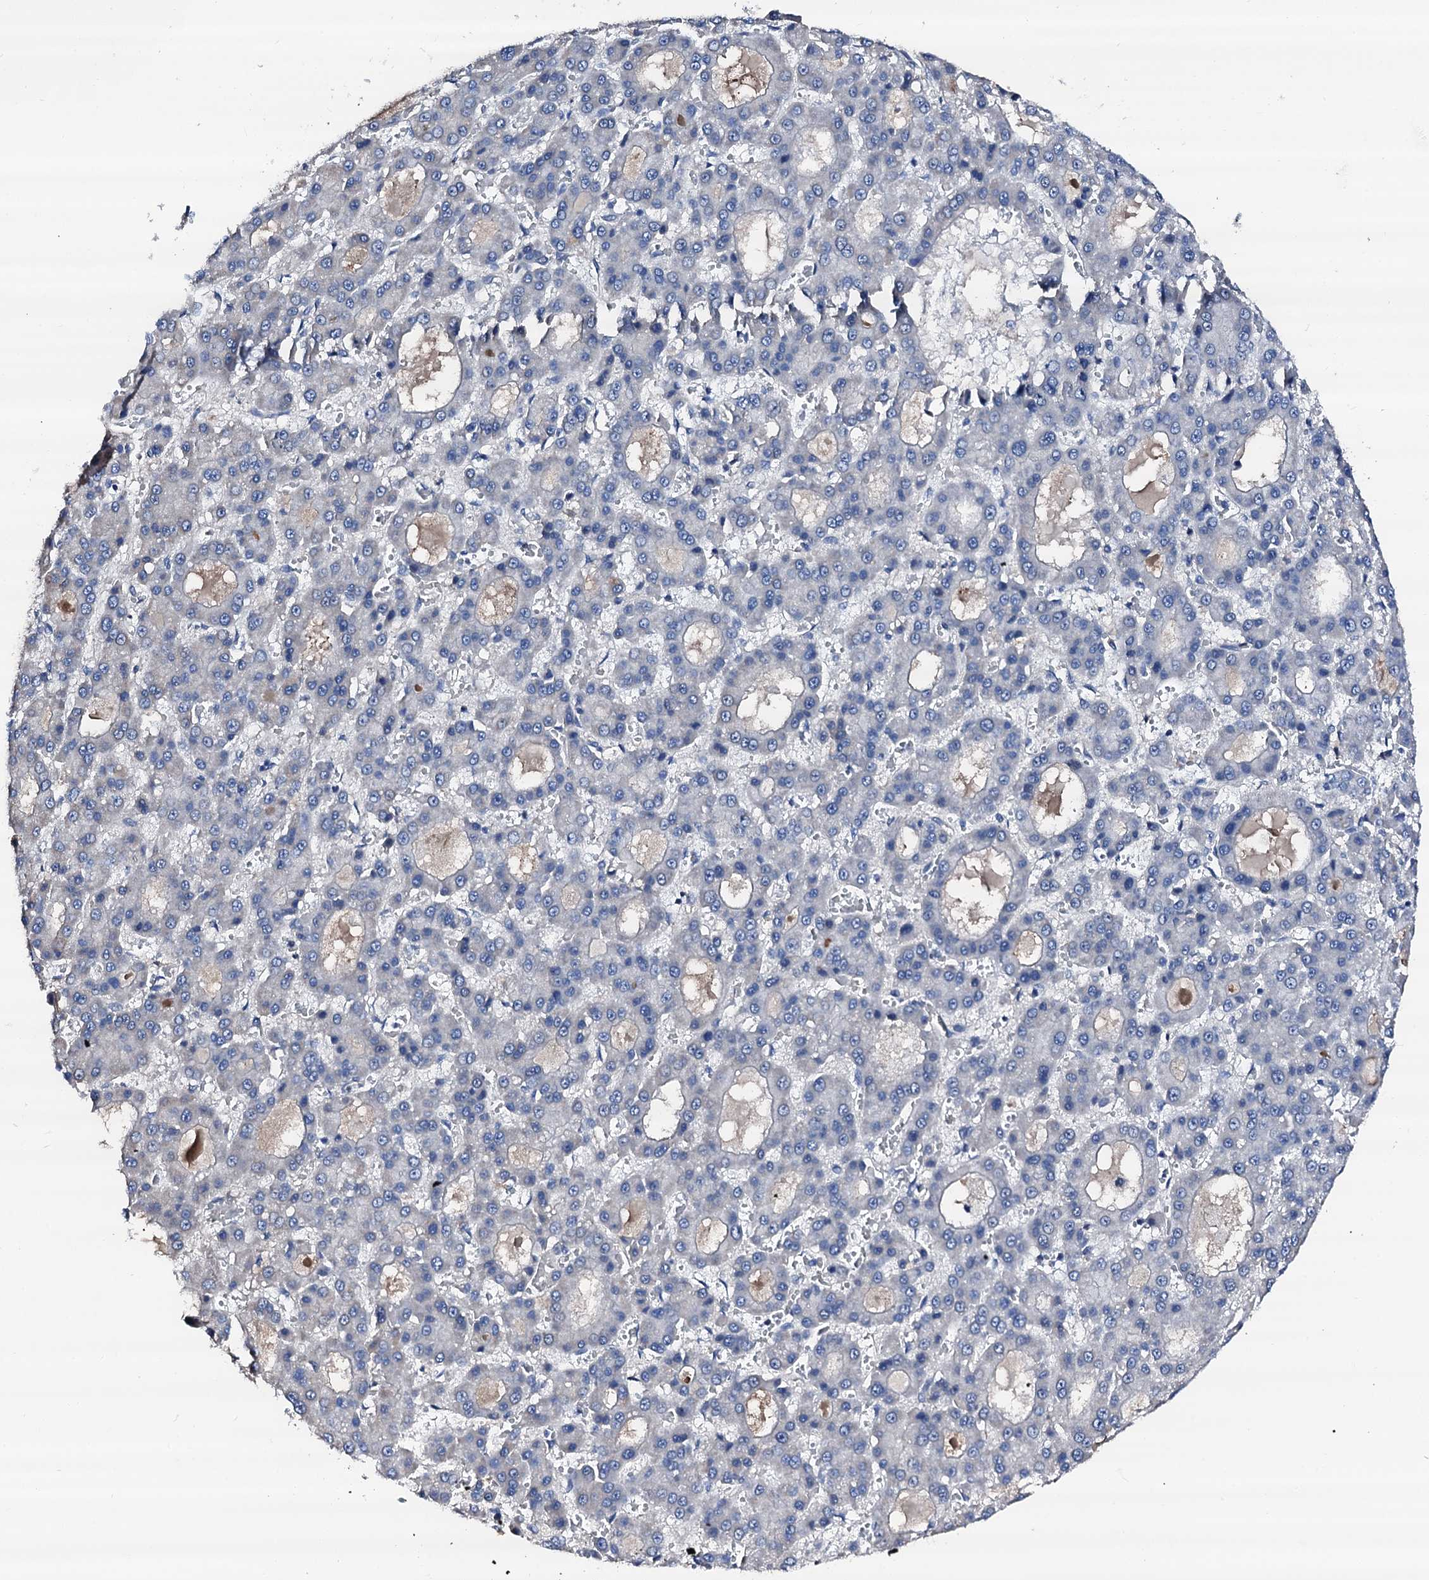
{"staining": {"intensity": "negative", "quantity": "none", "location": "none"}, "tissue": "liver cancer", "cell_type": "Tumor cells", "image_type": "cancer", "snomed": [{"axis": "morphology", "description": "Carcinoma, Hepatocellular, NOS"}, {"axis": "topography", "description": "Liver"}], "caption": "Tumor cells show no significant protein staining in liver hepatocellular carcinoma.", "gene": "TRAFD1", "patient": {"sex": "male", "age": 70}}